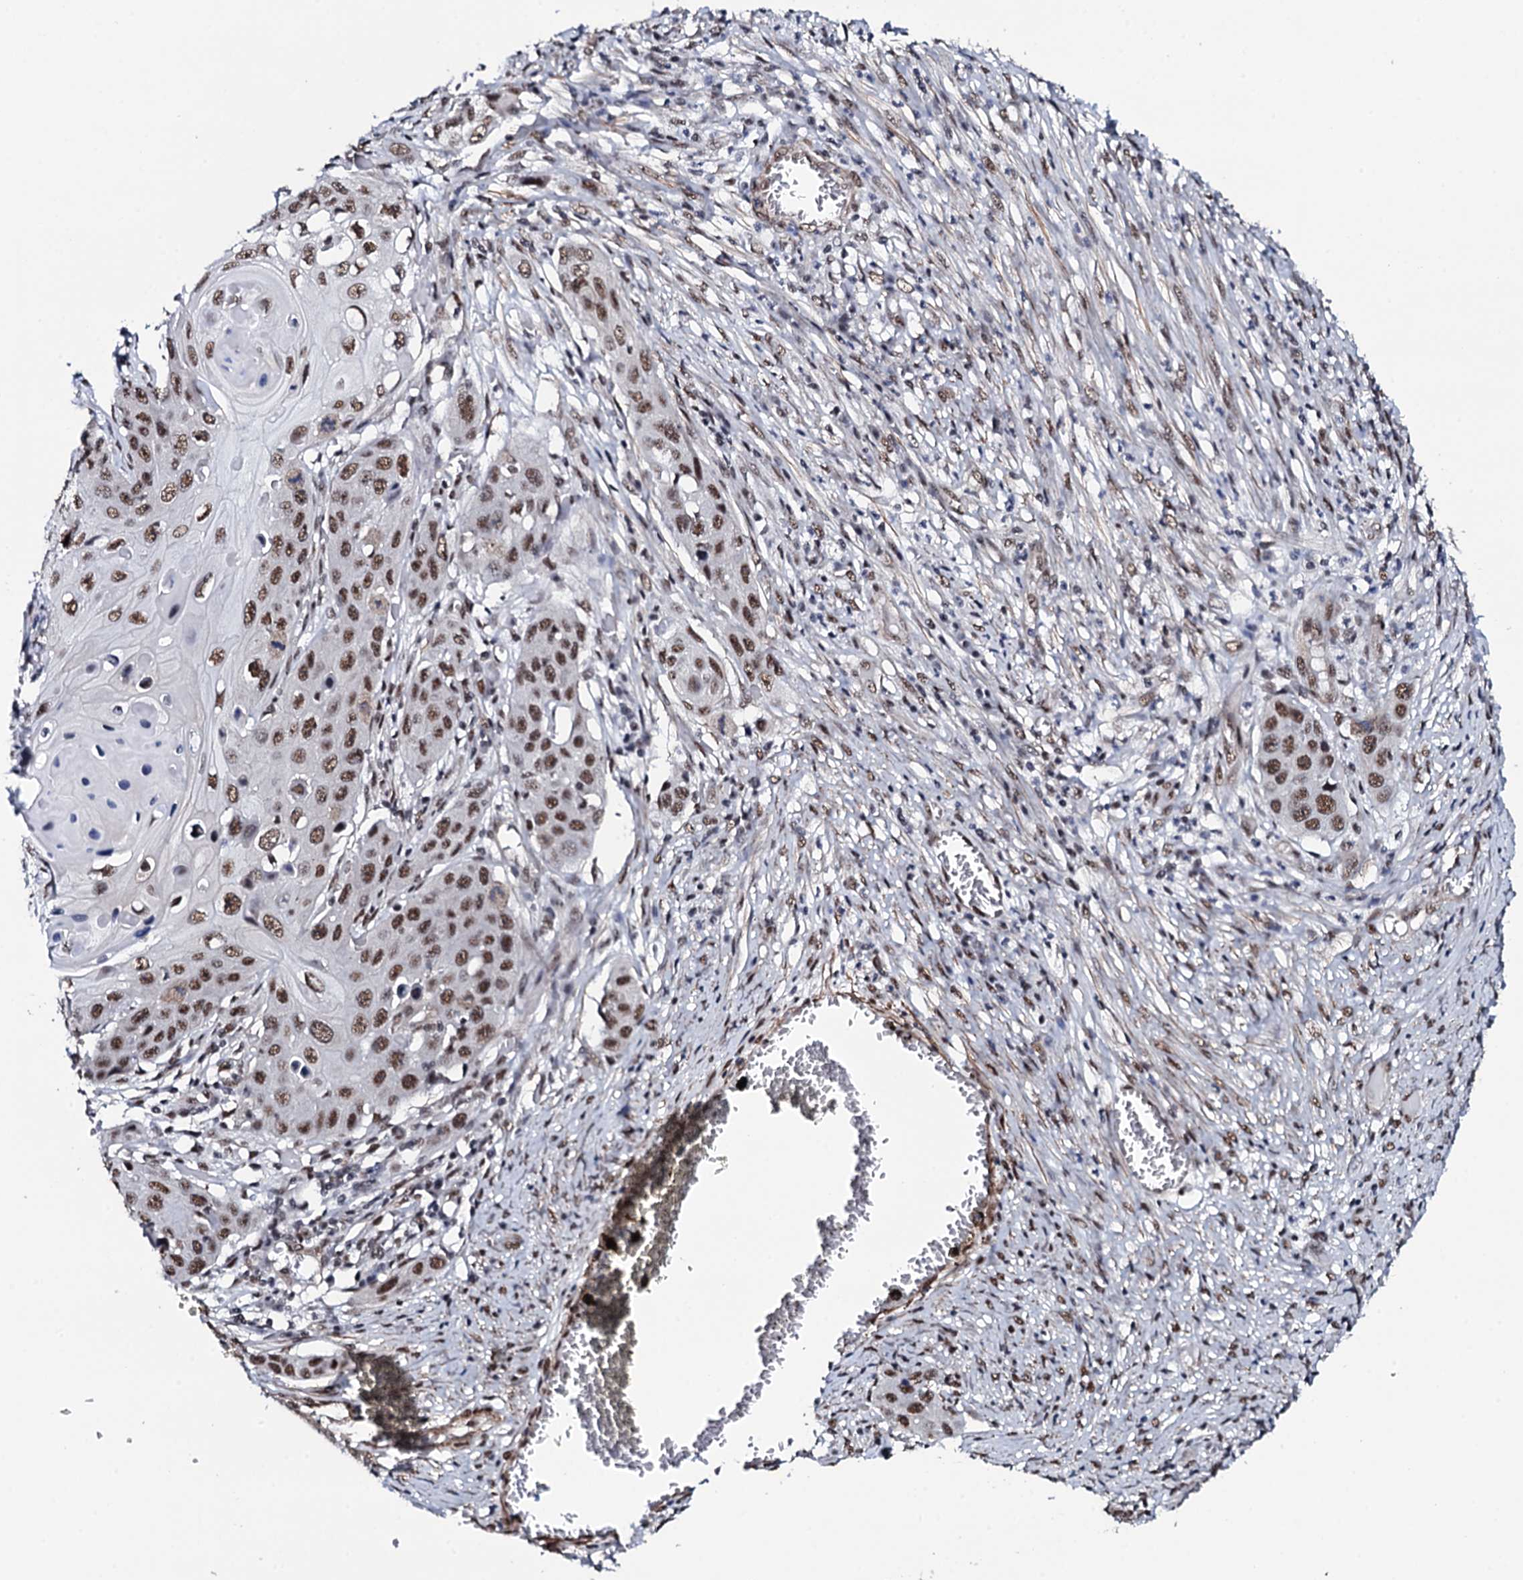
{"staining": {"intensity": "moderate", "quantity": ">75%", "location": "nuclear"}, "tissue": "skin cancer", "cell_type": "Tumor cells", "image_type": "cancer", "snomed": [{"axis": "morphology", "description": "Squamous cell carcinoma, NOS"}, {"axis": "topography", "description": "Skin"}], "caption": "DAB (3,3'-diaminobenzidine) immunohistochemical staining of skin cancer displays moderate nuclear protein expression in approximately >75% of tumor cells. (DAB (3,3'-diaminobenzidine) = brown stain, brightfield microscopy at high magnification).", "gene": "CWC15", "patient": {"sex": "male", "age": 55}}